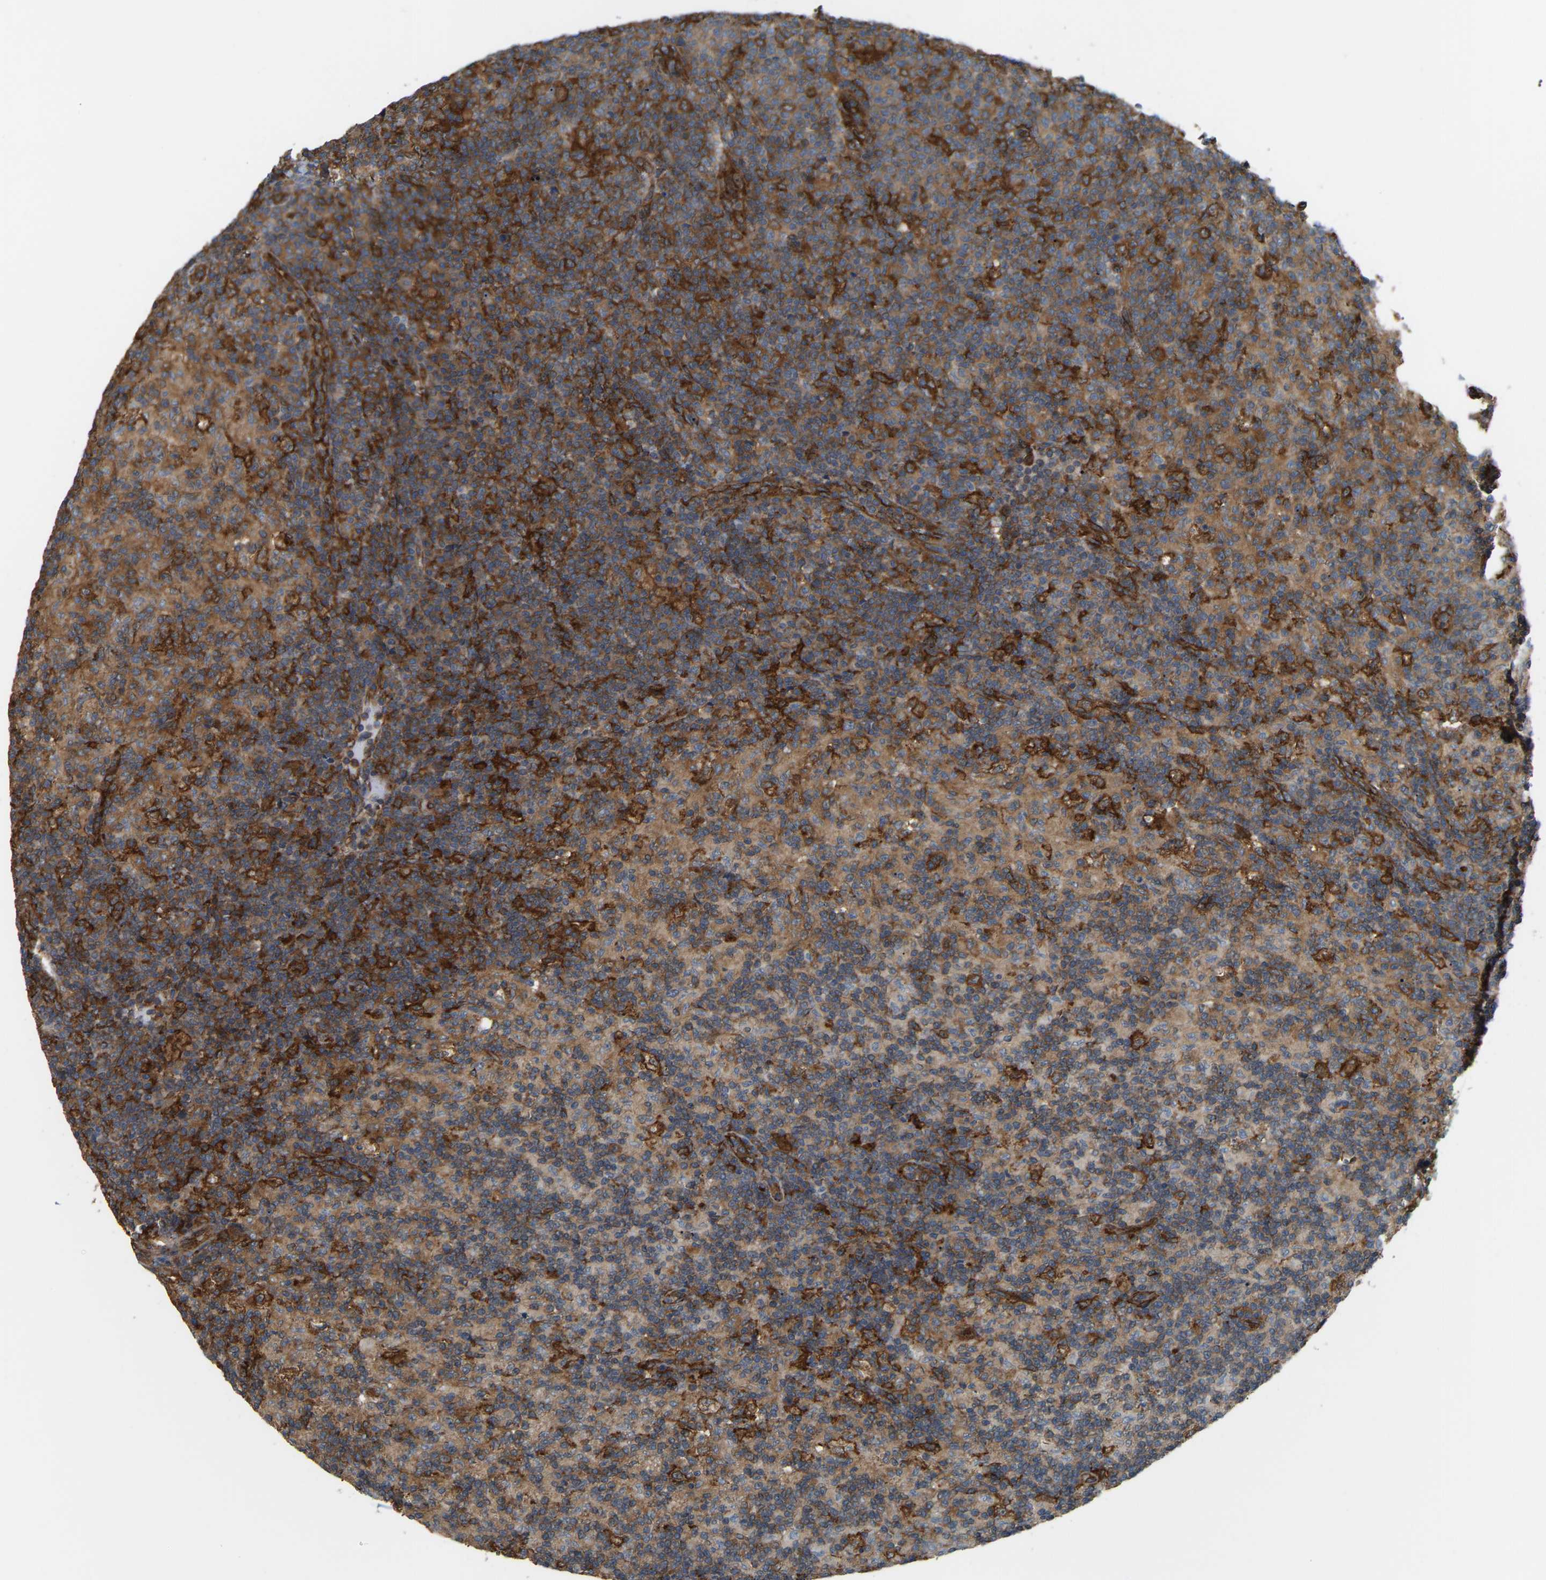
{"staining": {"intensity": "strong", "quantity": ">75%", "location": "cytoplasmic/membranous"}, "tissue": "lymph node", "cell_type": "Germinal center cells", "image_type": "normal", "snomed": [{"axis": "morphology", "description": "Normal tissue, NOS"}, {"axis": "morphology", "description": "Inflammation, NOS"}, {"axis": "topography", "description": "Lymph node"}], "caption": "Protein staining demonstrates strong cytoplasmic/membranous expression in approximately >75% of germinal center cells in unremarkable lymph node.", "gene": "PICALM", "patient": {"sex": "male", "age": 55}}